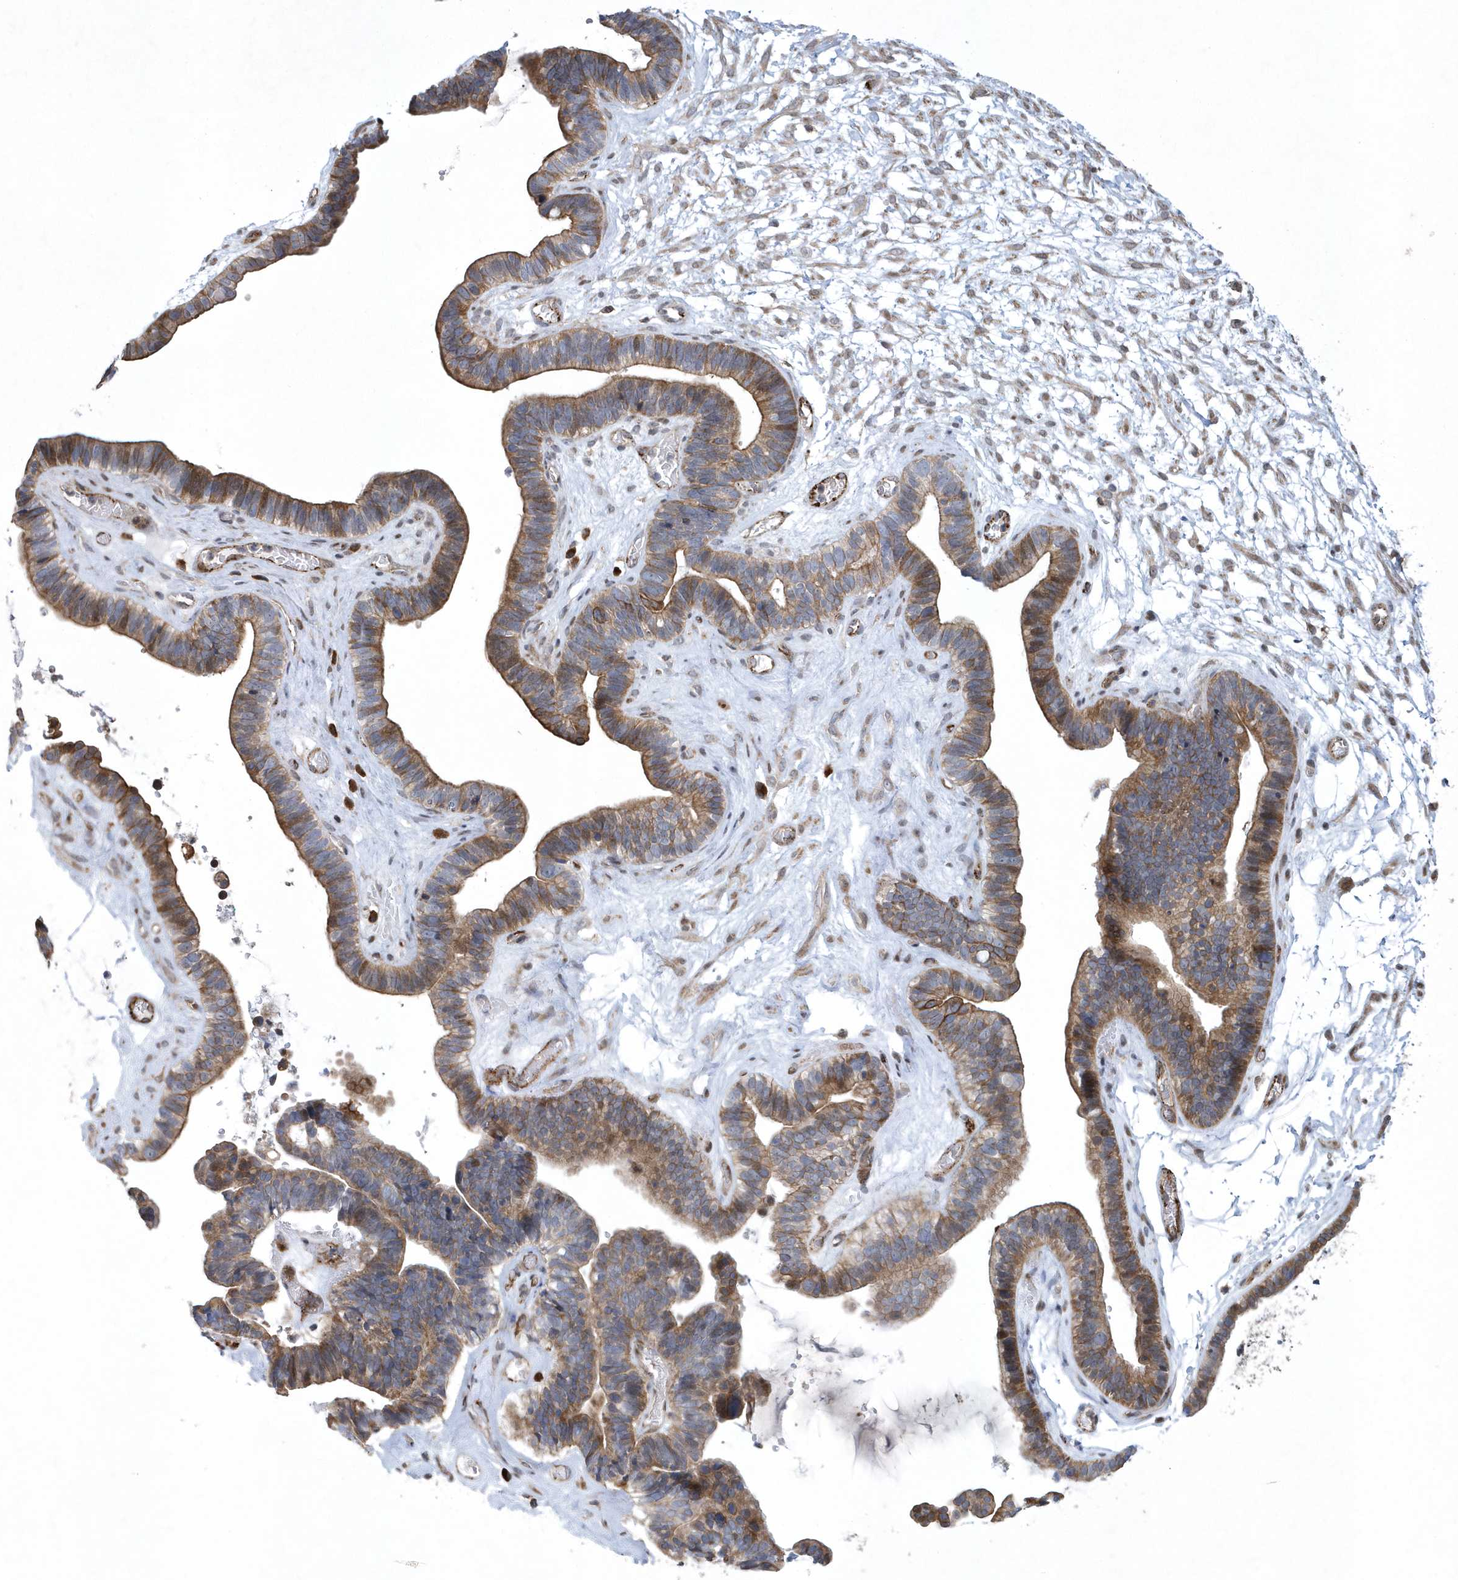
{"staining": {"intensity": "moderate", "quantity": ">75%", "location": "cytoplasmic/membranous"}, "tissue": "ovarian cancer", "cell_type": "Tumor cells", "image_type": "cancer", "snomed": [{"axis": "morphology", "description": "Cystadenocarcinoma, serous, NOS"}, {"axis": "topography", "description": "Ovary"}], "caption": "Immunohistochemical staining of human serous cystadenocarcinoma (ovarian) demonstrates medium levels of moderate cytoplasmic/membranous protein positivity in approximately >75% of tumor cells. Using DAB (3,3'-diaminobenzidine) (brown) and hematoxylin (blue) stains, captured at high magnification using brightfield microscopy.", "gene": "N4BP2", "patient": {"sex": "female", "age": 56}}